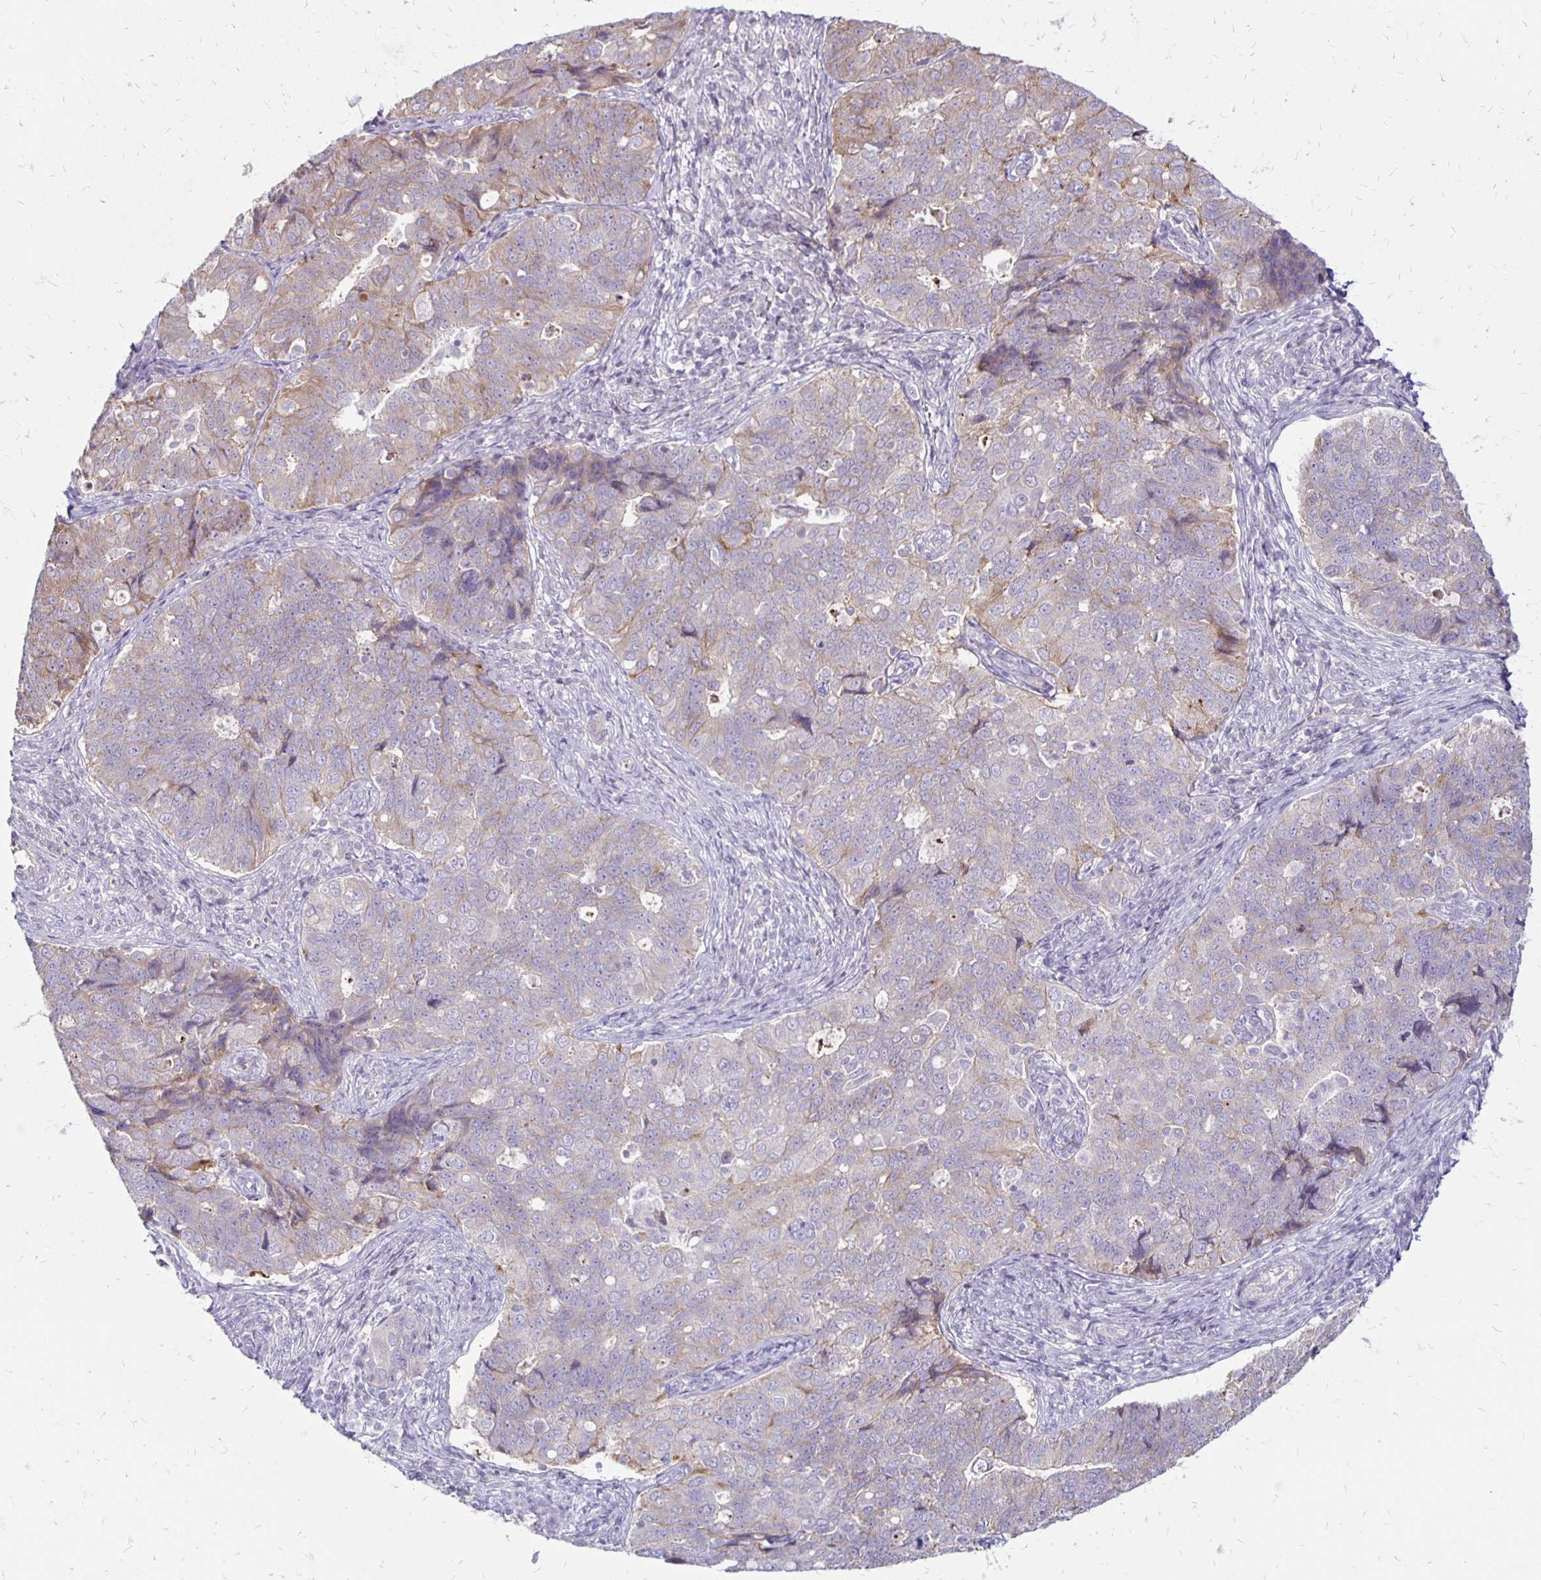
{"staining": {"intensity": "negative", "quantity": "none", "location": "none"}, "tissue": "endometrial cancer", "cell_type": "Tumor cells", "image_type": "cancer", "snomed": [{"axis": "morphology", "description": "Adenocarcinoma, NOS"}, {"axis": "topography", "description": "Endometrium"}], "caption": "Immunohistochemical staining of endometrial cancer (adenocarcinoma) shows no significant positivity in tumor cells.", "gene": "KATNBL1", "patient": {"sex": "female", "age": 43}}